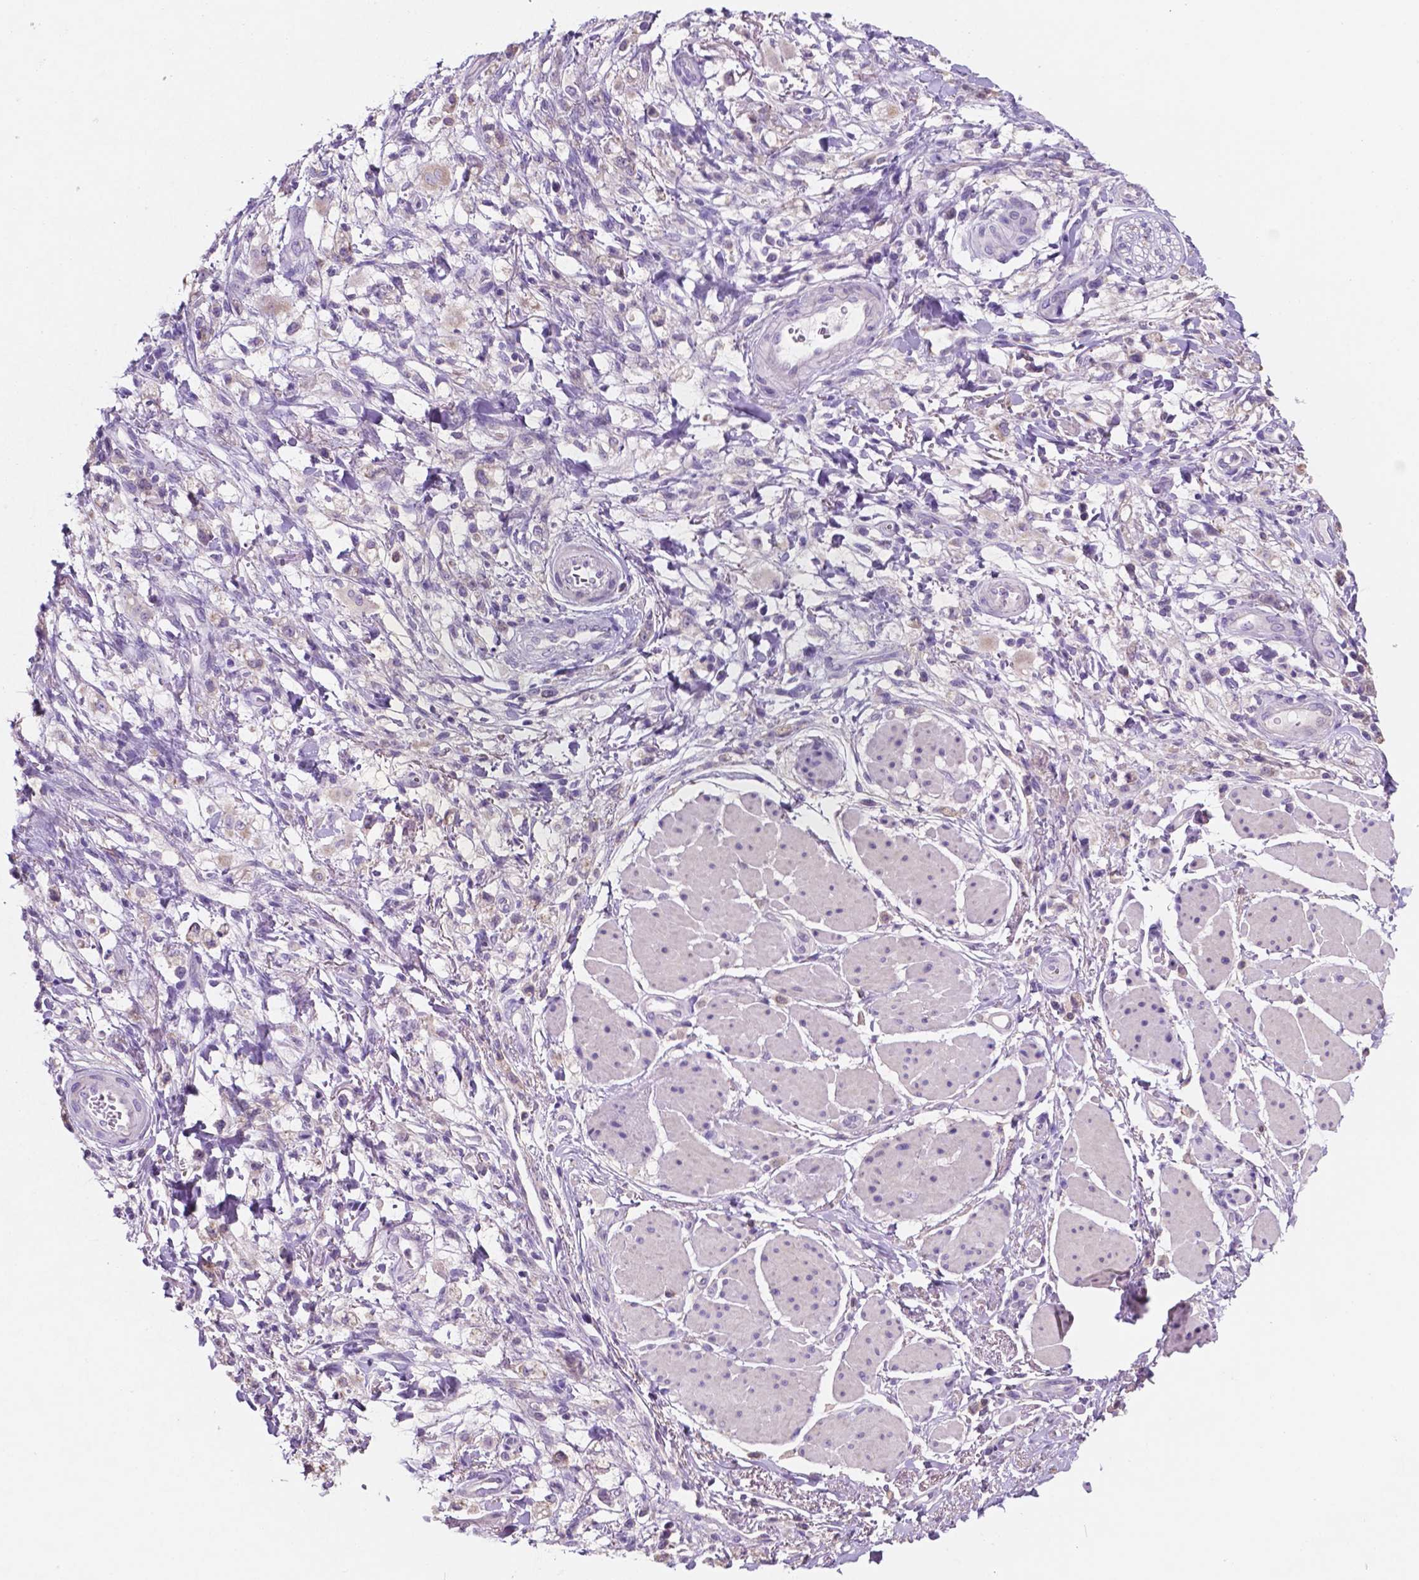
{"staining": {"intensity": "negative", "quantity": "none", "location": "none"}, "tissue": "stomach cancer", "cell_type": "Tumor cells", "image_type": "cancer", "snomed": [{"axis": "morphology", "description": "Adenocarcinoma, NOS"}, {"axis": "topography", "description": "Stomach"}], "caption": "Tumor cells show no significant protein positivity in stomach cancer.", "gene": "MKRN2OS", "patient": {"sex": "female", "age": 60}}